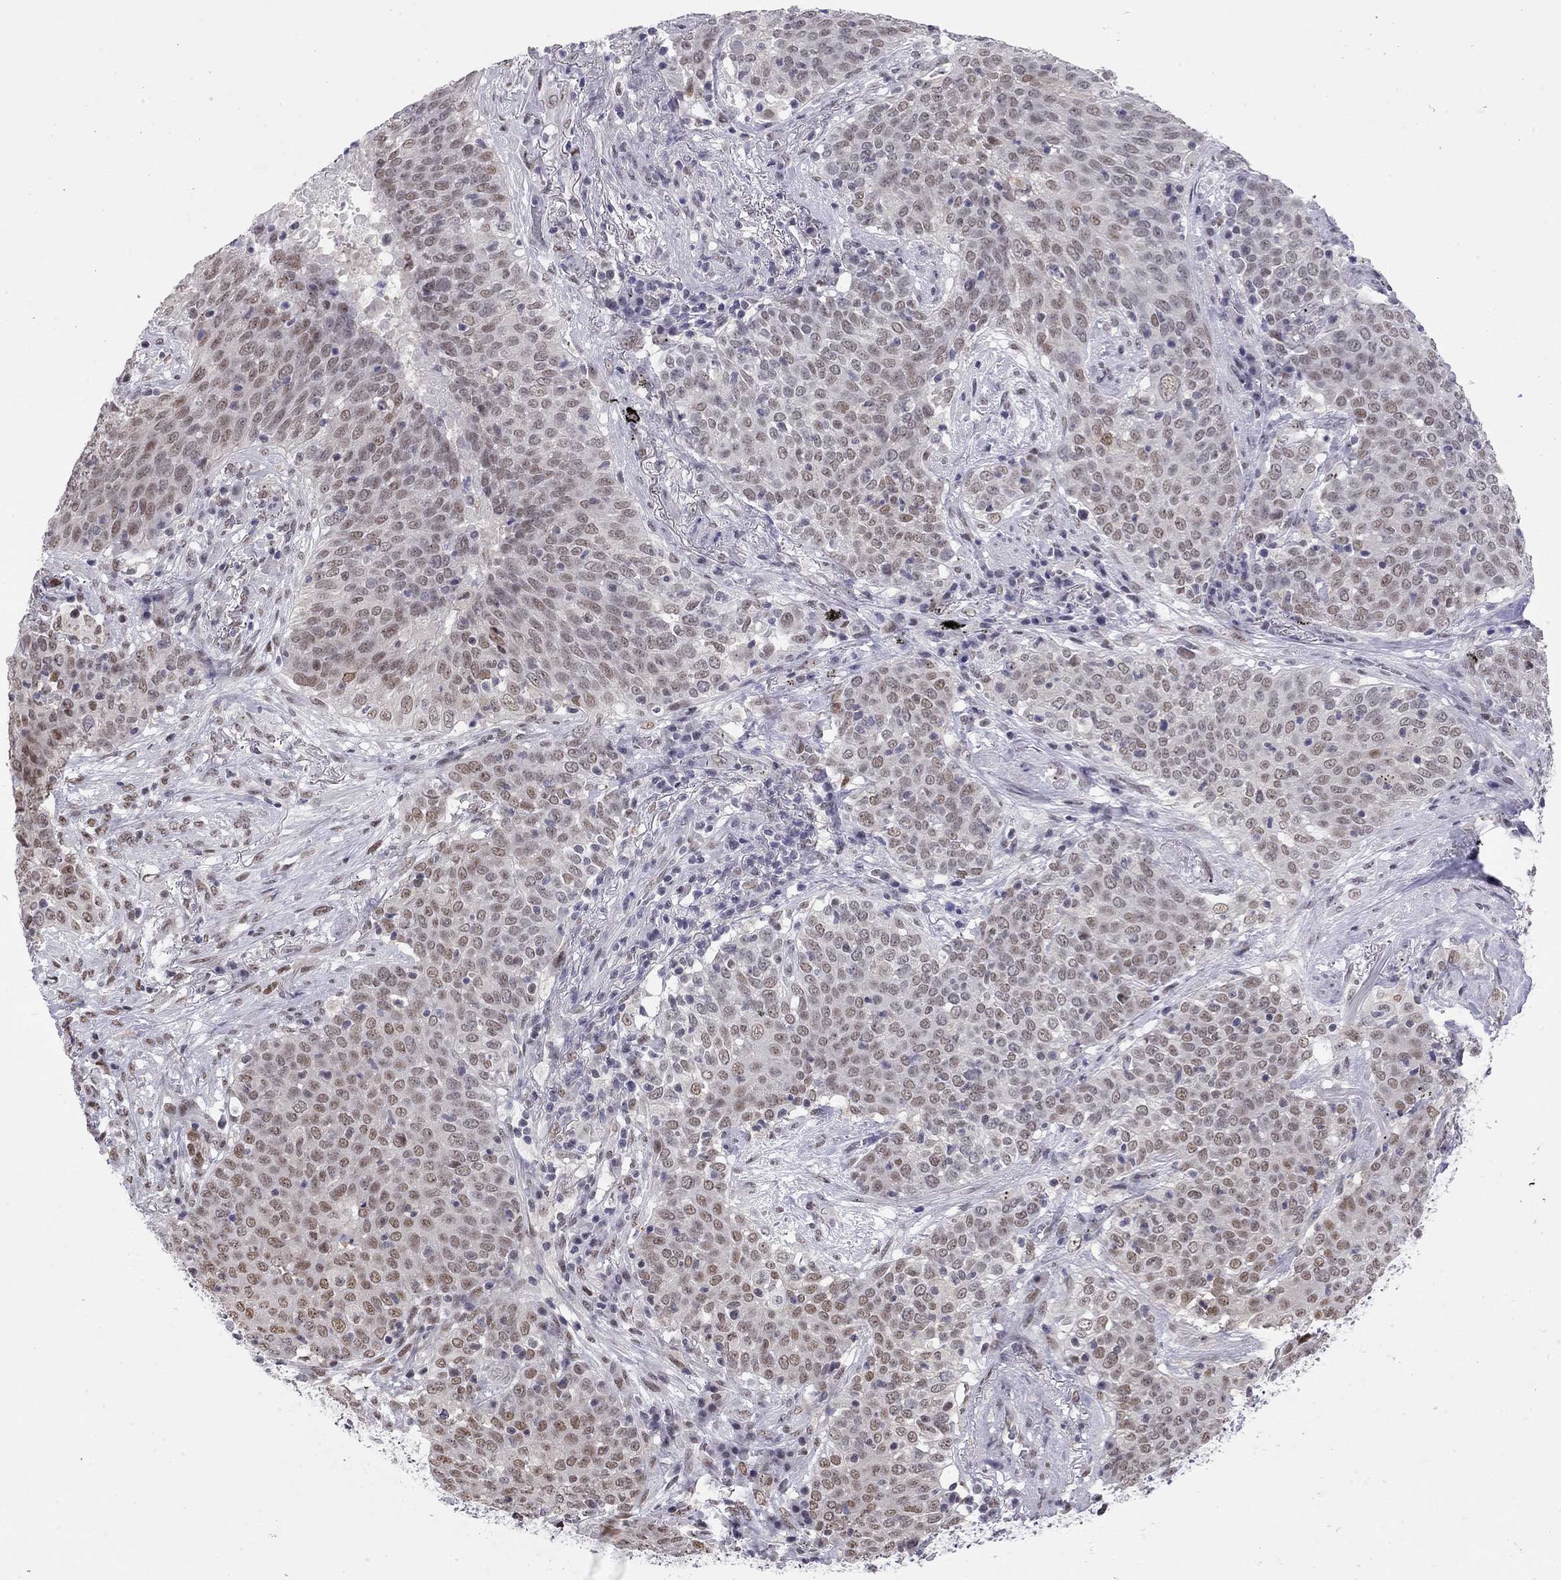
{"staining": {"intensity": "weak", "quantity": ">75%", "location": "nuclear"}, "tissue": "lung cancer", "cell_type": "Tumor cells", "image_type": "cancer", "snomed": [{"axis": "morphology", "description": "Squamous cell carcinoma, NOS"}, {"axis": "topography", "description": "Lung"}], "caption": "The image reveals immunohistochemical staining of lung cancer (squamous cell carcinoma). There is weak nuclear positivity is seen in about >75% of tumor cells.", "gene": "DOT1L", "patient": {"sex": "male", "age": 82}}